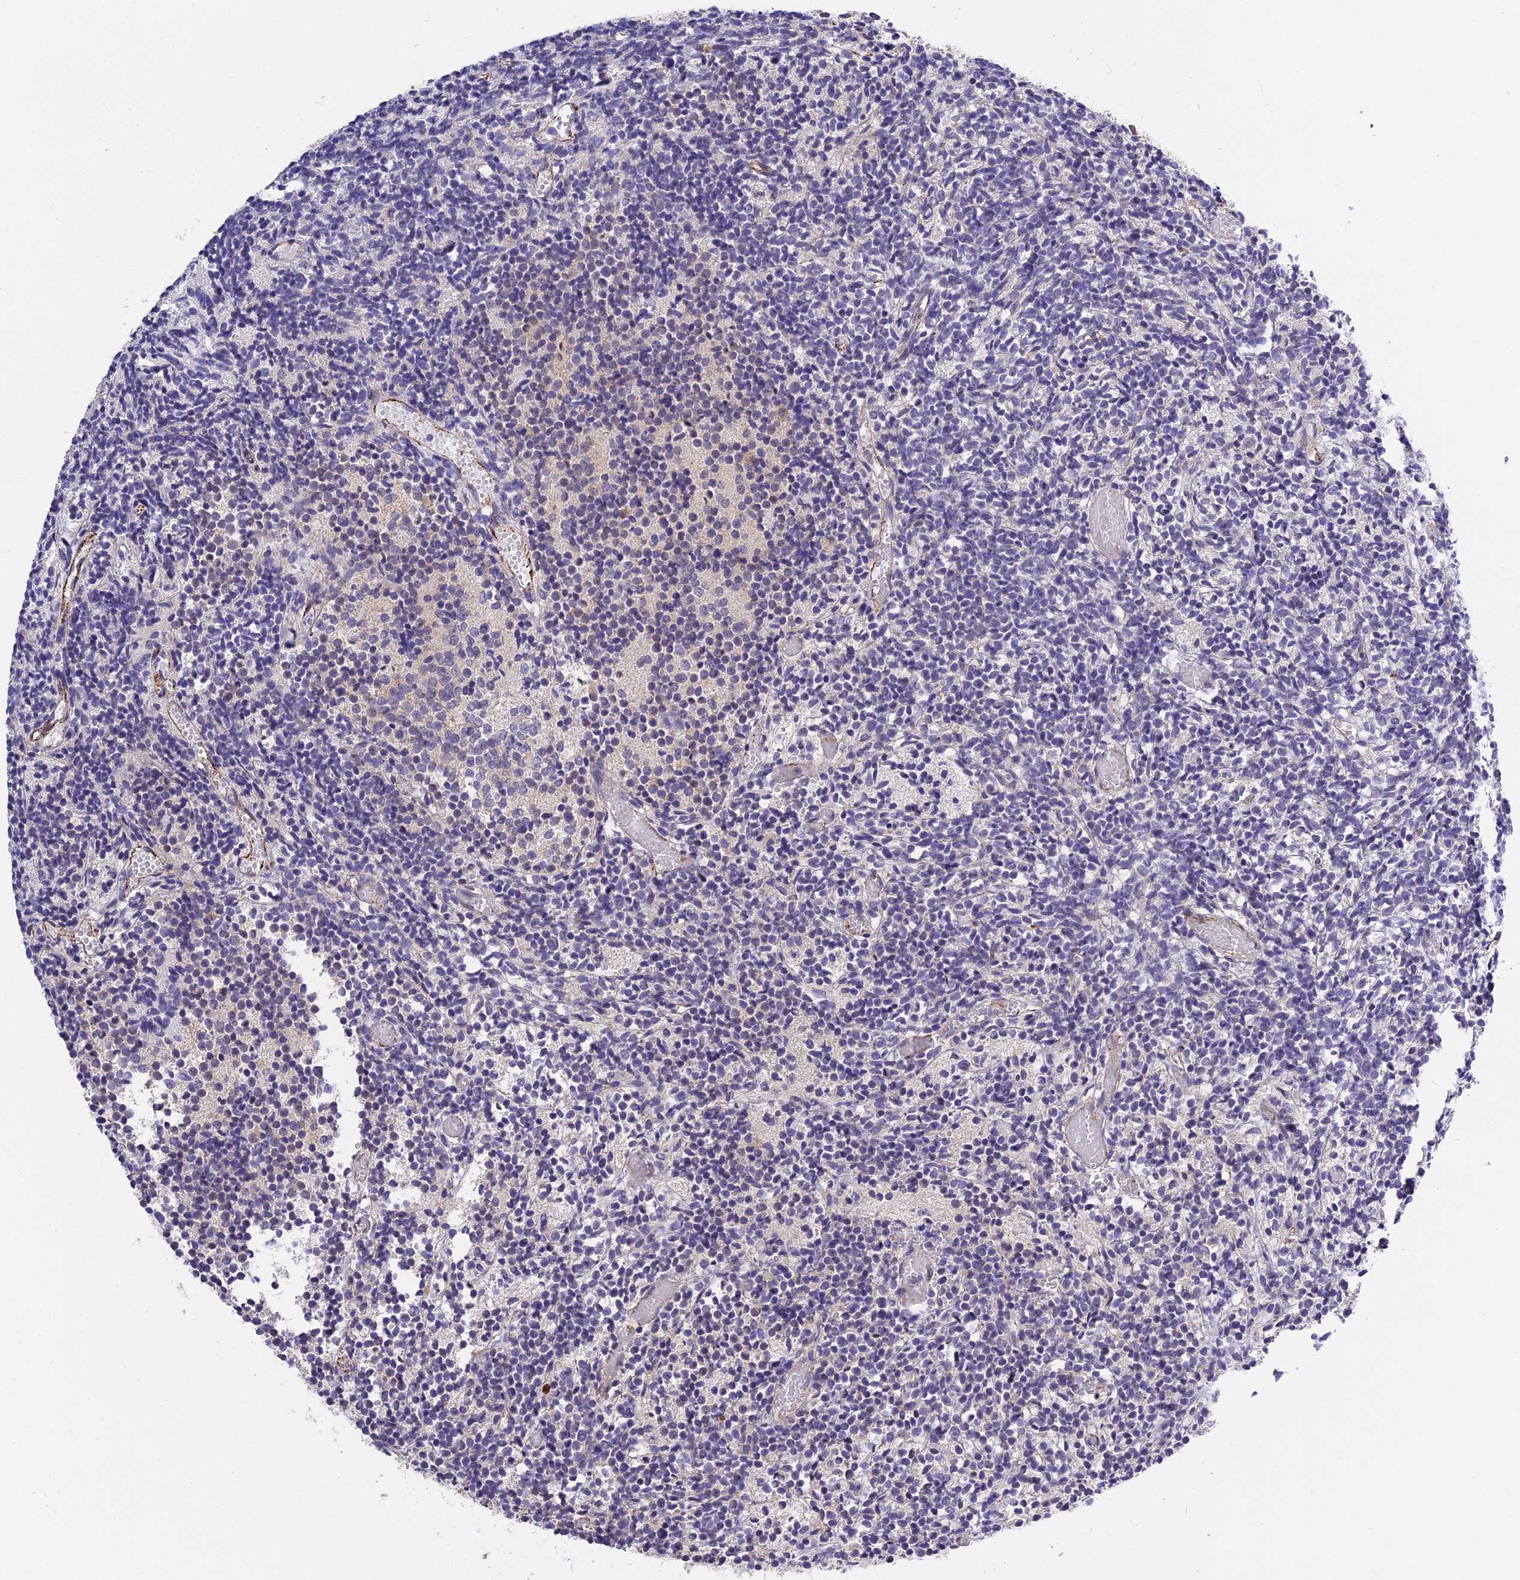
{"staining": {"intensity": "negative", "quantity": "none", "location": "none"}, "tissue": "glioma", "cell_type": "Tumor cells", "image_type": "cancer", "snomed": [{"axis": "morphology", "description": "Glioma, malignant, Low grade"}, {"axis": "topography", "description": "Brain"}], "caption": "High power microscopy image of an immunohistochemistry (IHC) image of malignant glioma (low-grade), revealing no significant expression in tumor cells. (Stains: DAB immunohistochemistry (IHC) with hematoxylin counter stain, Microscopy: brightfield microscopy at high magnification).", "gene": "MFSD2A", "patient": {"sex": "female", "age": 1}}